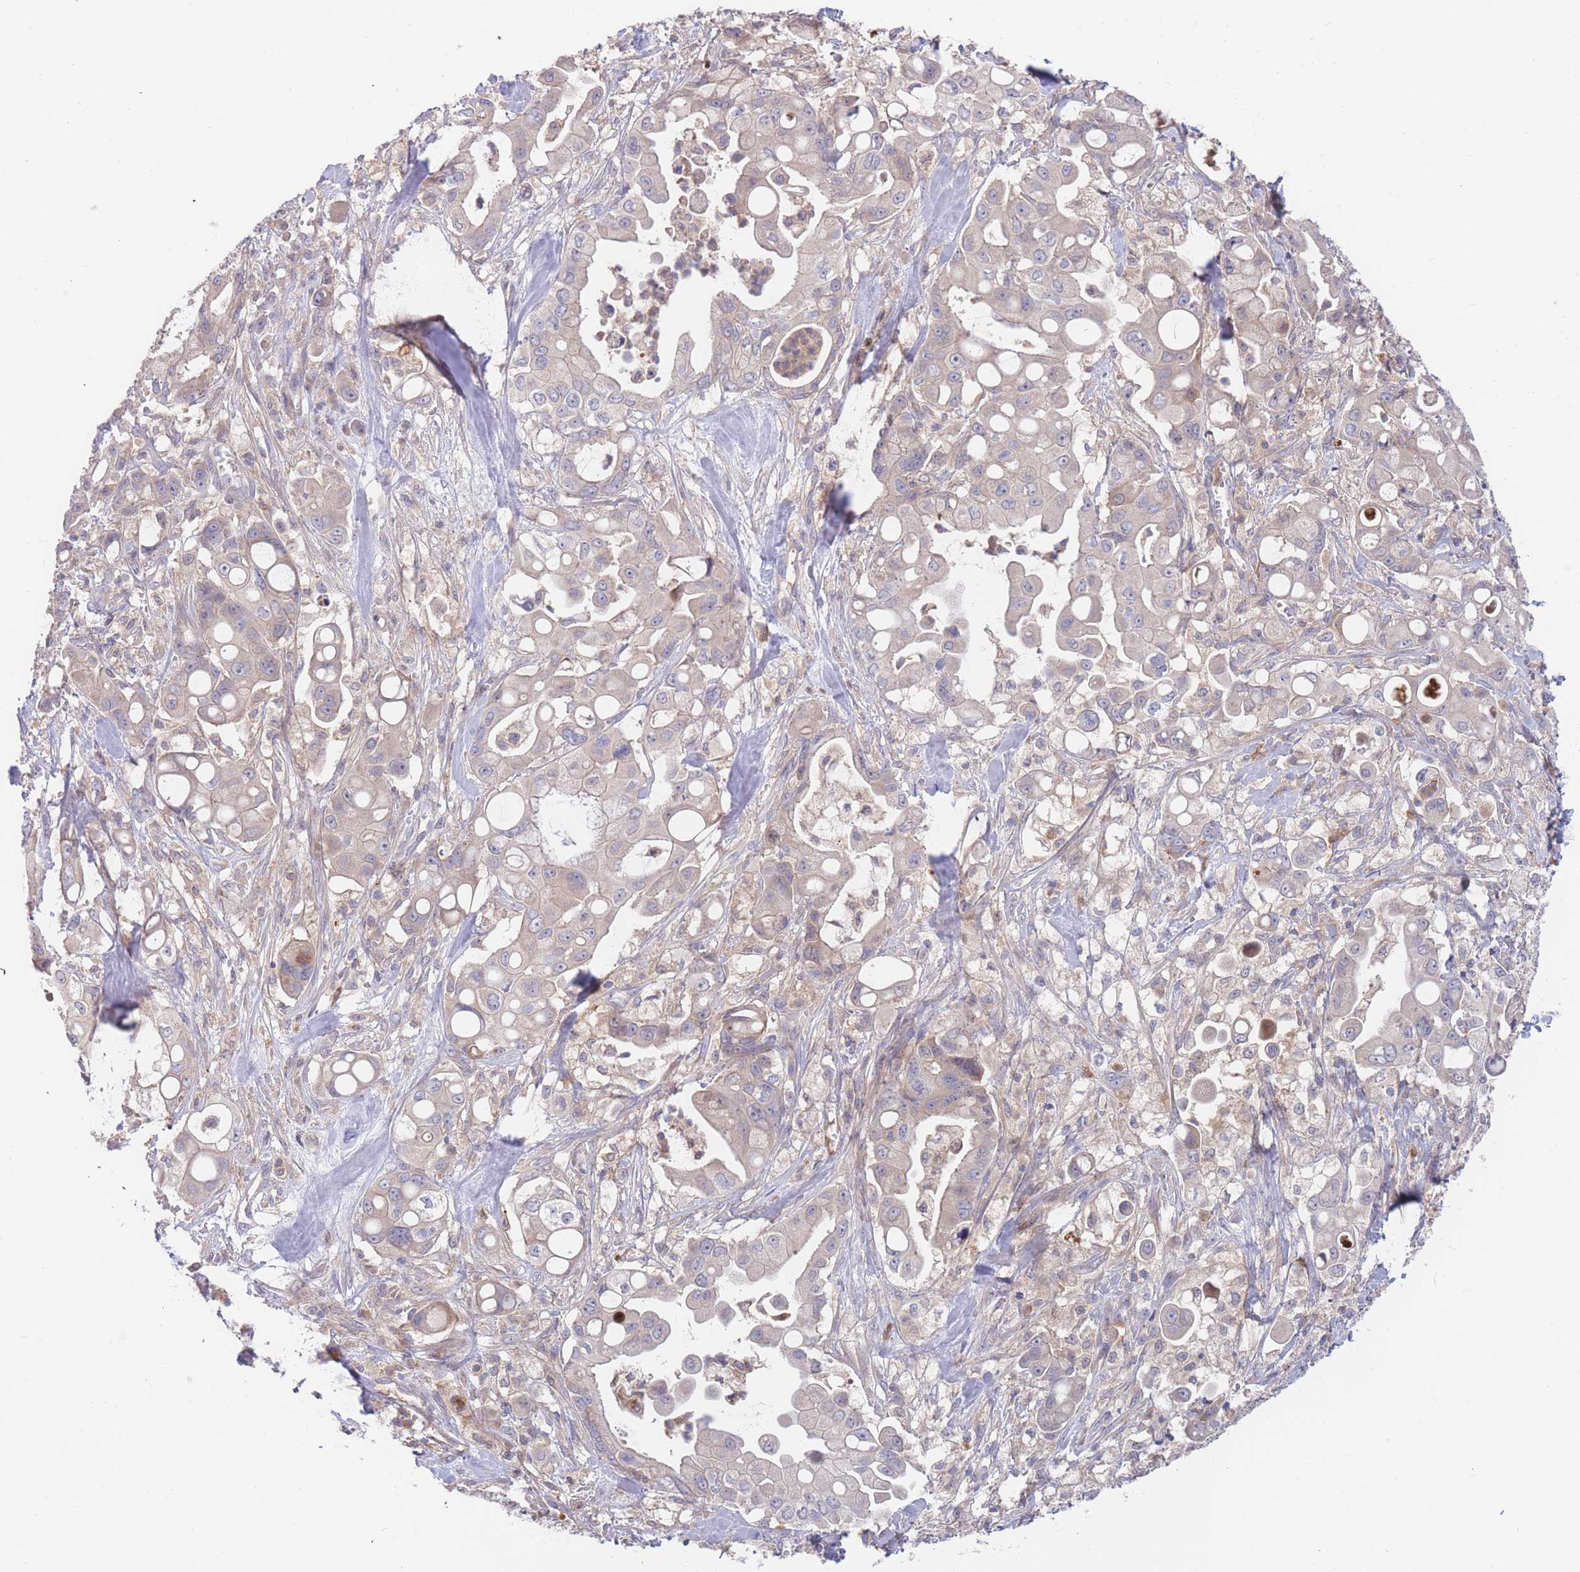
{"staining": {"intensity": "negative", "quantity": "none", "location": "none"}, "tissue": "pancreatic cancer", "cell_type": "Tumor cells", "image_type": "cancer", "snomed": [{"axis": "morphology", "description": "Adenocarcinoma, NOS"}, {"axis": "topography", "description": "Pancreas"}], "caption": "DAB (3,3'-diaminobenzidine) immunohistochemical staining of human pancreatic cancer (adenocarcinoma) displays no significant positivity in tumor cells.", "gene": "BORCS5", "patient": {"sex": "male", "age": 68}}